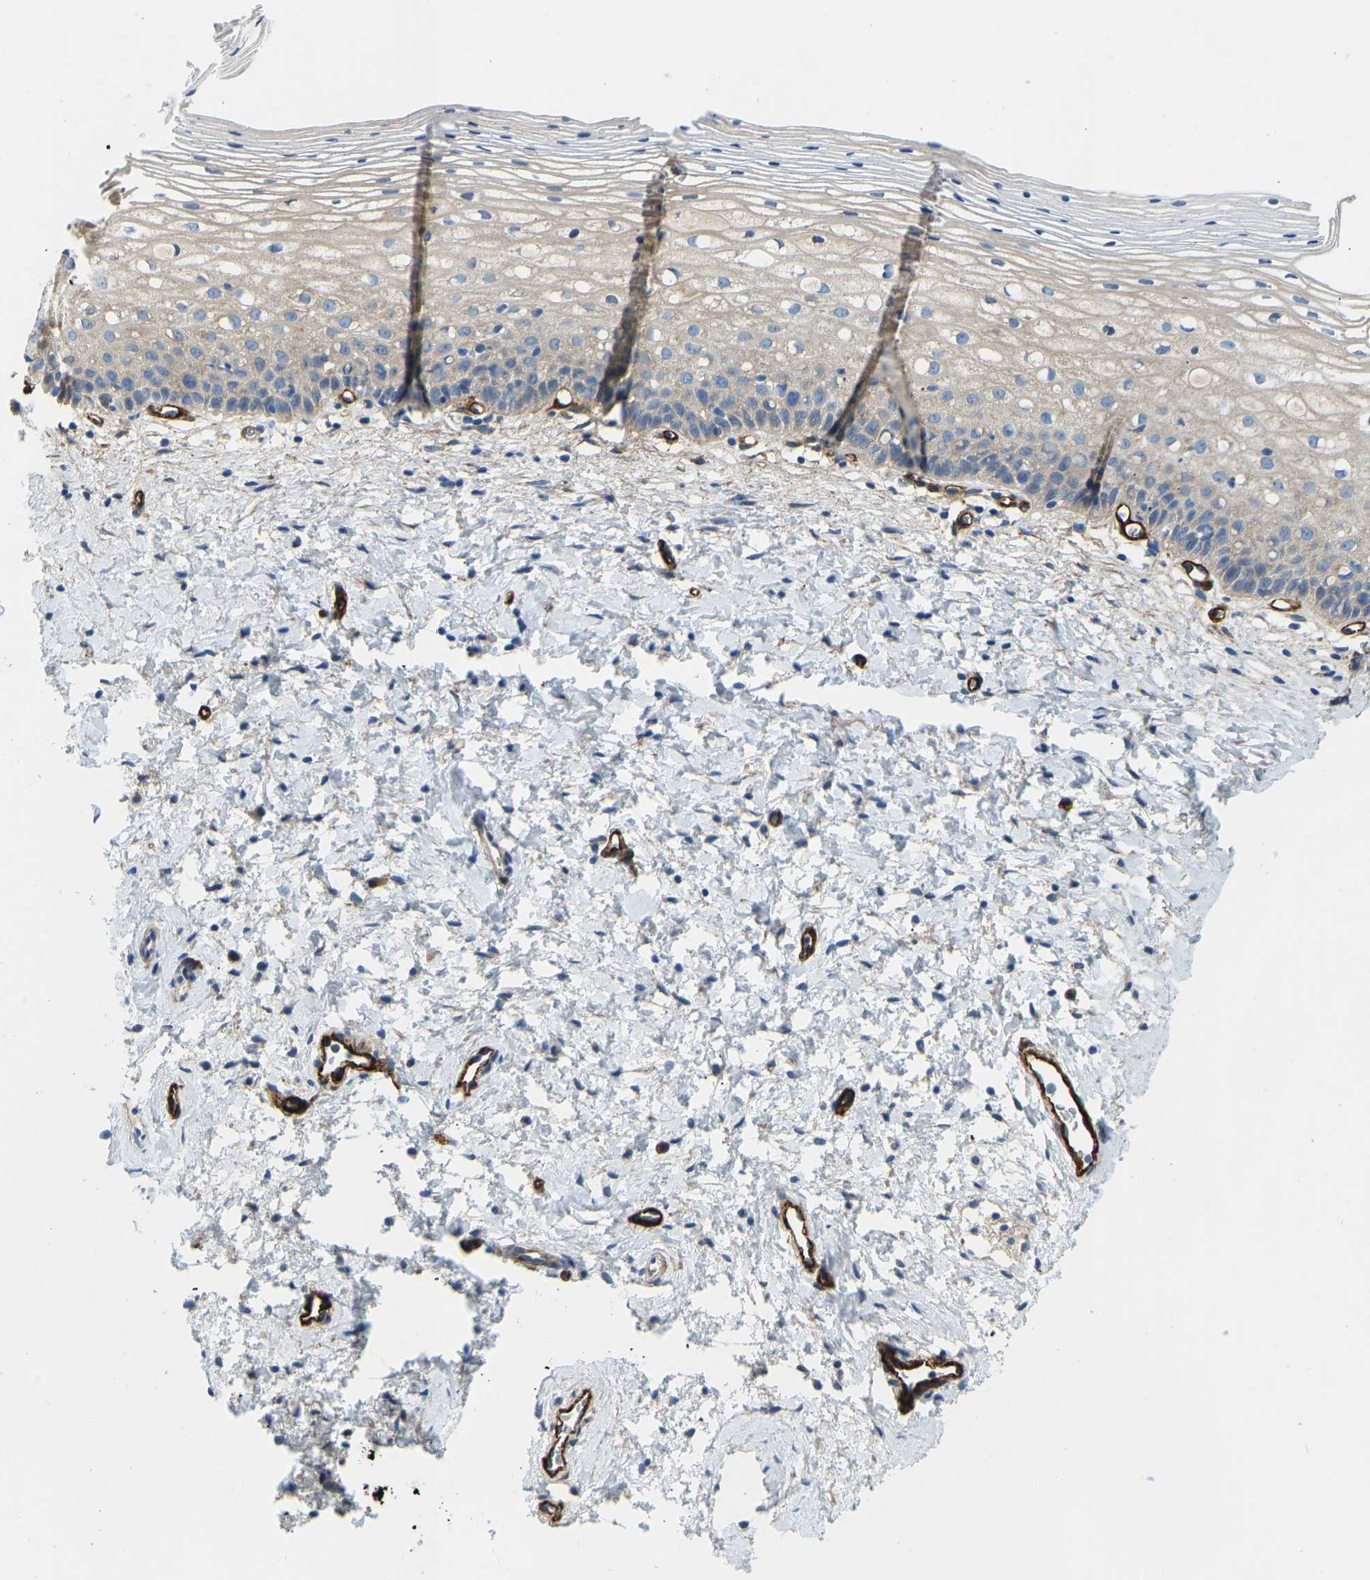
{"staining": {"intensity": "weak", "quantity": "<25%", "location": "cytoplasmic/membranous"}, "tissue": "cervix", "cell_type": "Glandular cells", "image_type": "normal", "snomed": [{"axis": "morphology", "description": "Normal tissue, NOS"}, {"axis": "topography", "description": "Cervix"}], "caption": "The photomicrograph demonstrates no significant expression in glandular cells of cervix.", "gene": "COL15A1", "patient": {"sex": "female", "age": 72}}